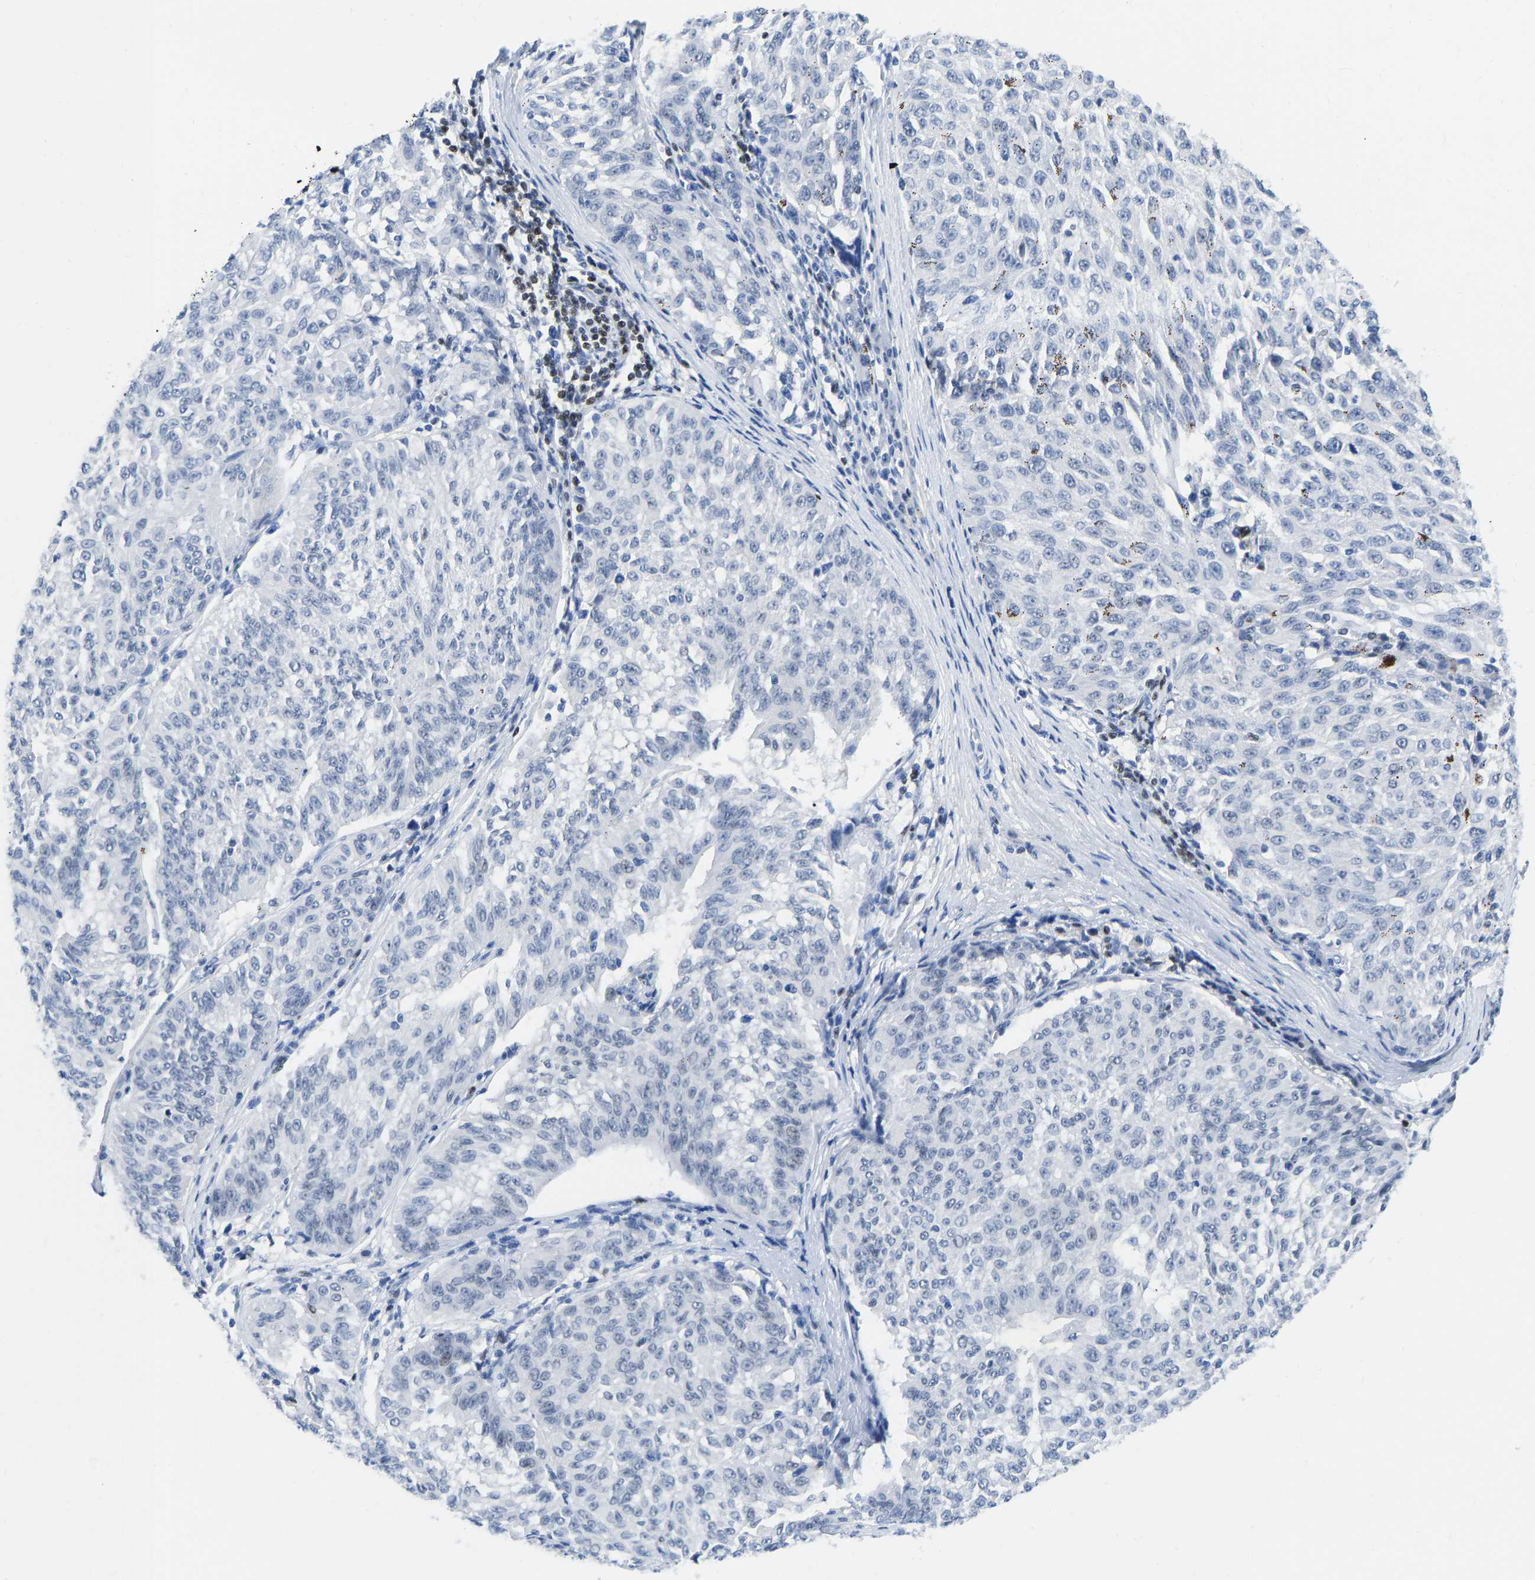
{"staining": {"intensity": "negative", "quantity": "none", "location": "none"}, "tissue": "melanoma", "cell_type": "Tumor cells", "image_type": "cancer", "snomed": [{"axis": "morphology", "description": "Malignant melanoma, NOS"}, {"axis": "topography", "description": "Skin"}], "caption": "Immunohistochemistry of human malignant melanoma reveals no expression in tumor cells.", "gene": "TCF7", "patient": {"sex": "female", "age": 72}}